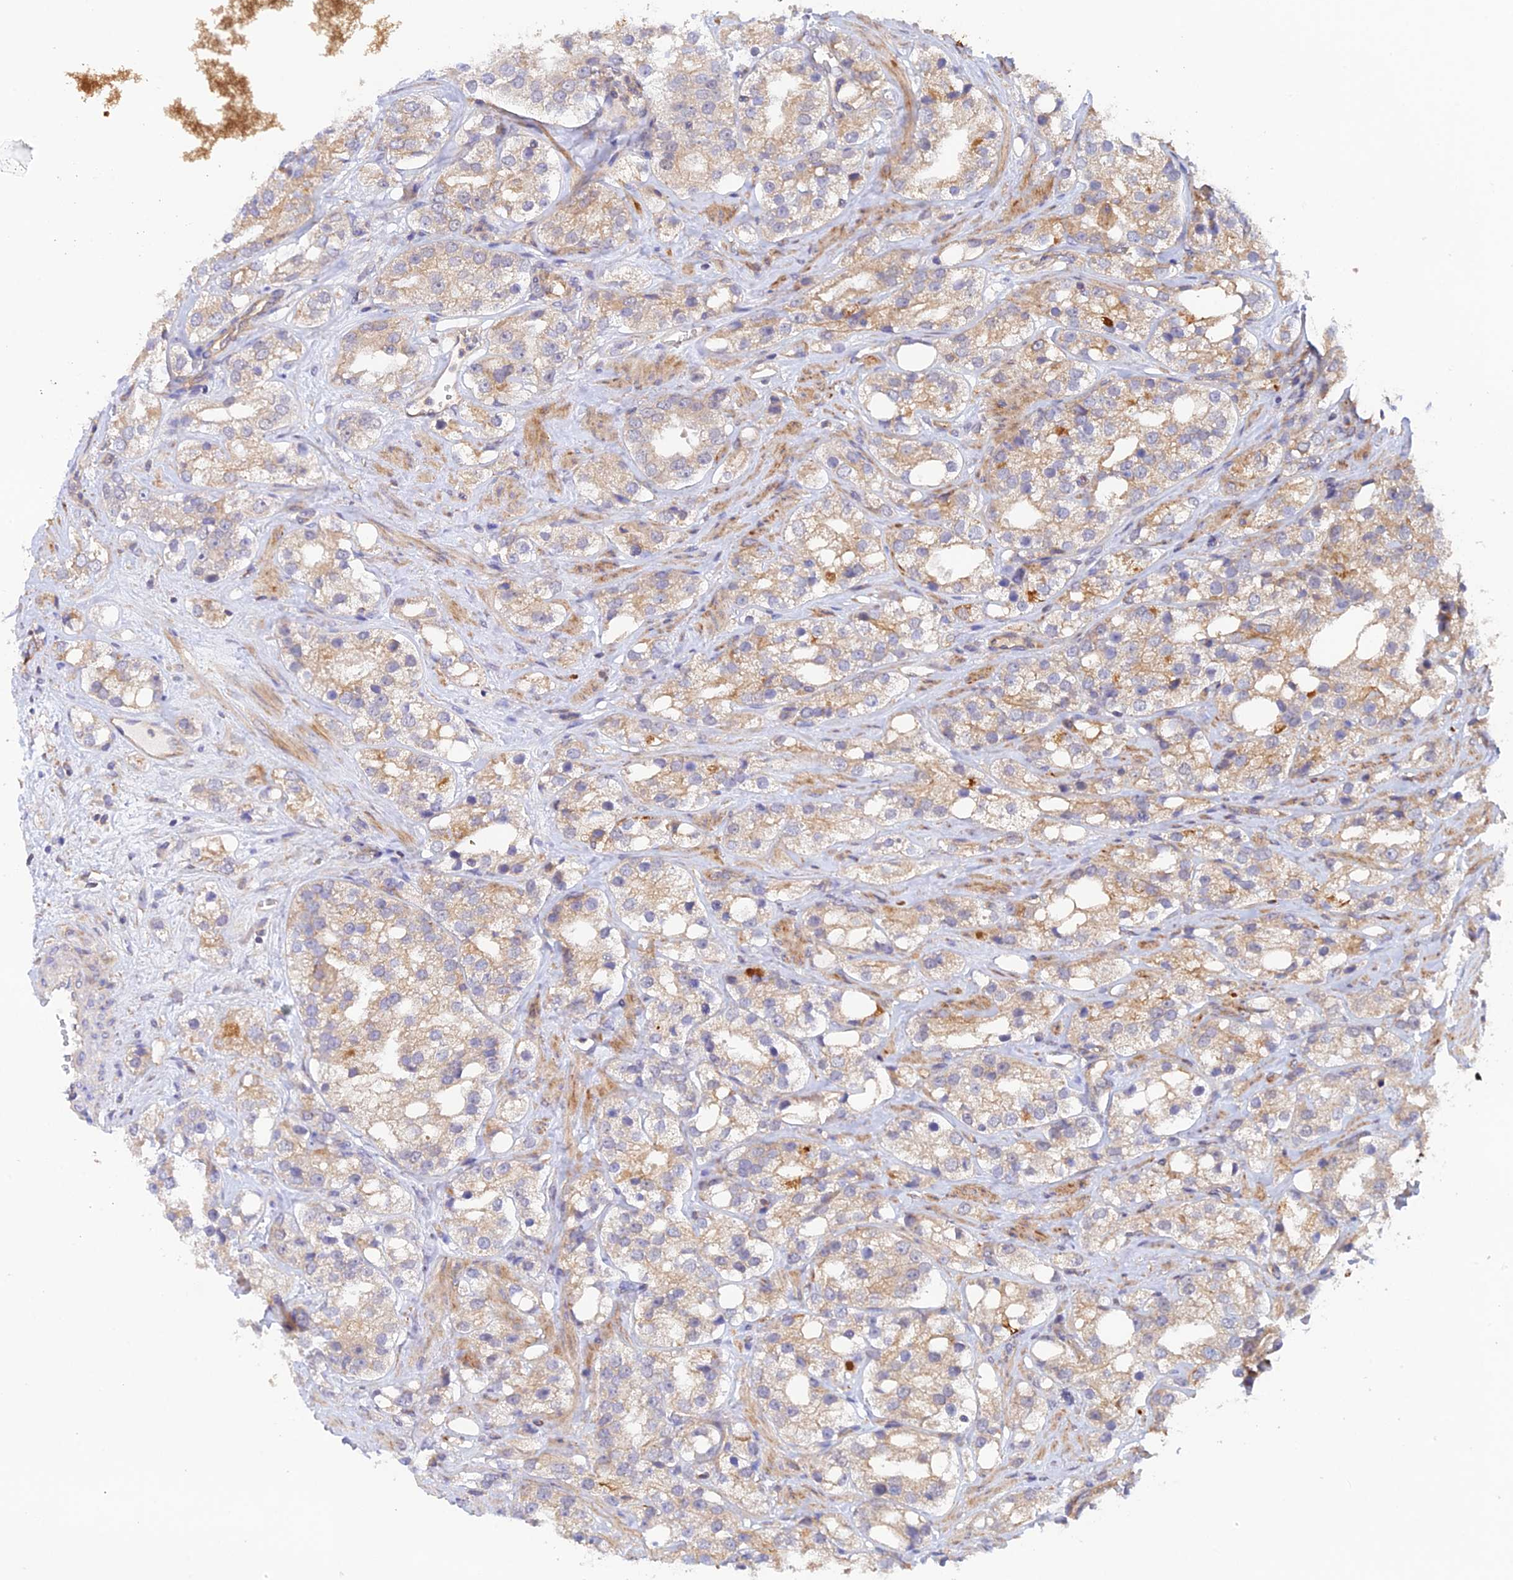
{"staining": {"intensity": "weak", "quantity": "25%-75%", "location": "cytoplasmic/membranous"}, "tissue": "prostate cancer", "cell_type": "Tumor cells", "image_type": "cancer", "snomed": [{"axis": "morphology", "description": "Adenocarcinoma, NOS"}, {"axis": "topography", "description": "Prostate"}], "caption": "IHC of prostate adenocarcinoma reveals low levels of weak cytoplasmic/membranous staining in about 25%-75% of tumor cells. Immunohistochemistry (ihc) stains the protein in brown and the nuclei are stained blue.", "gene": "MYO9A", "patient": {"sex": "male", "age": 79}}